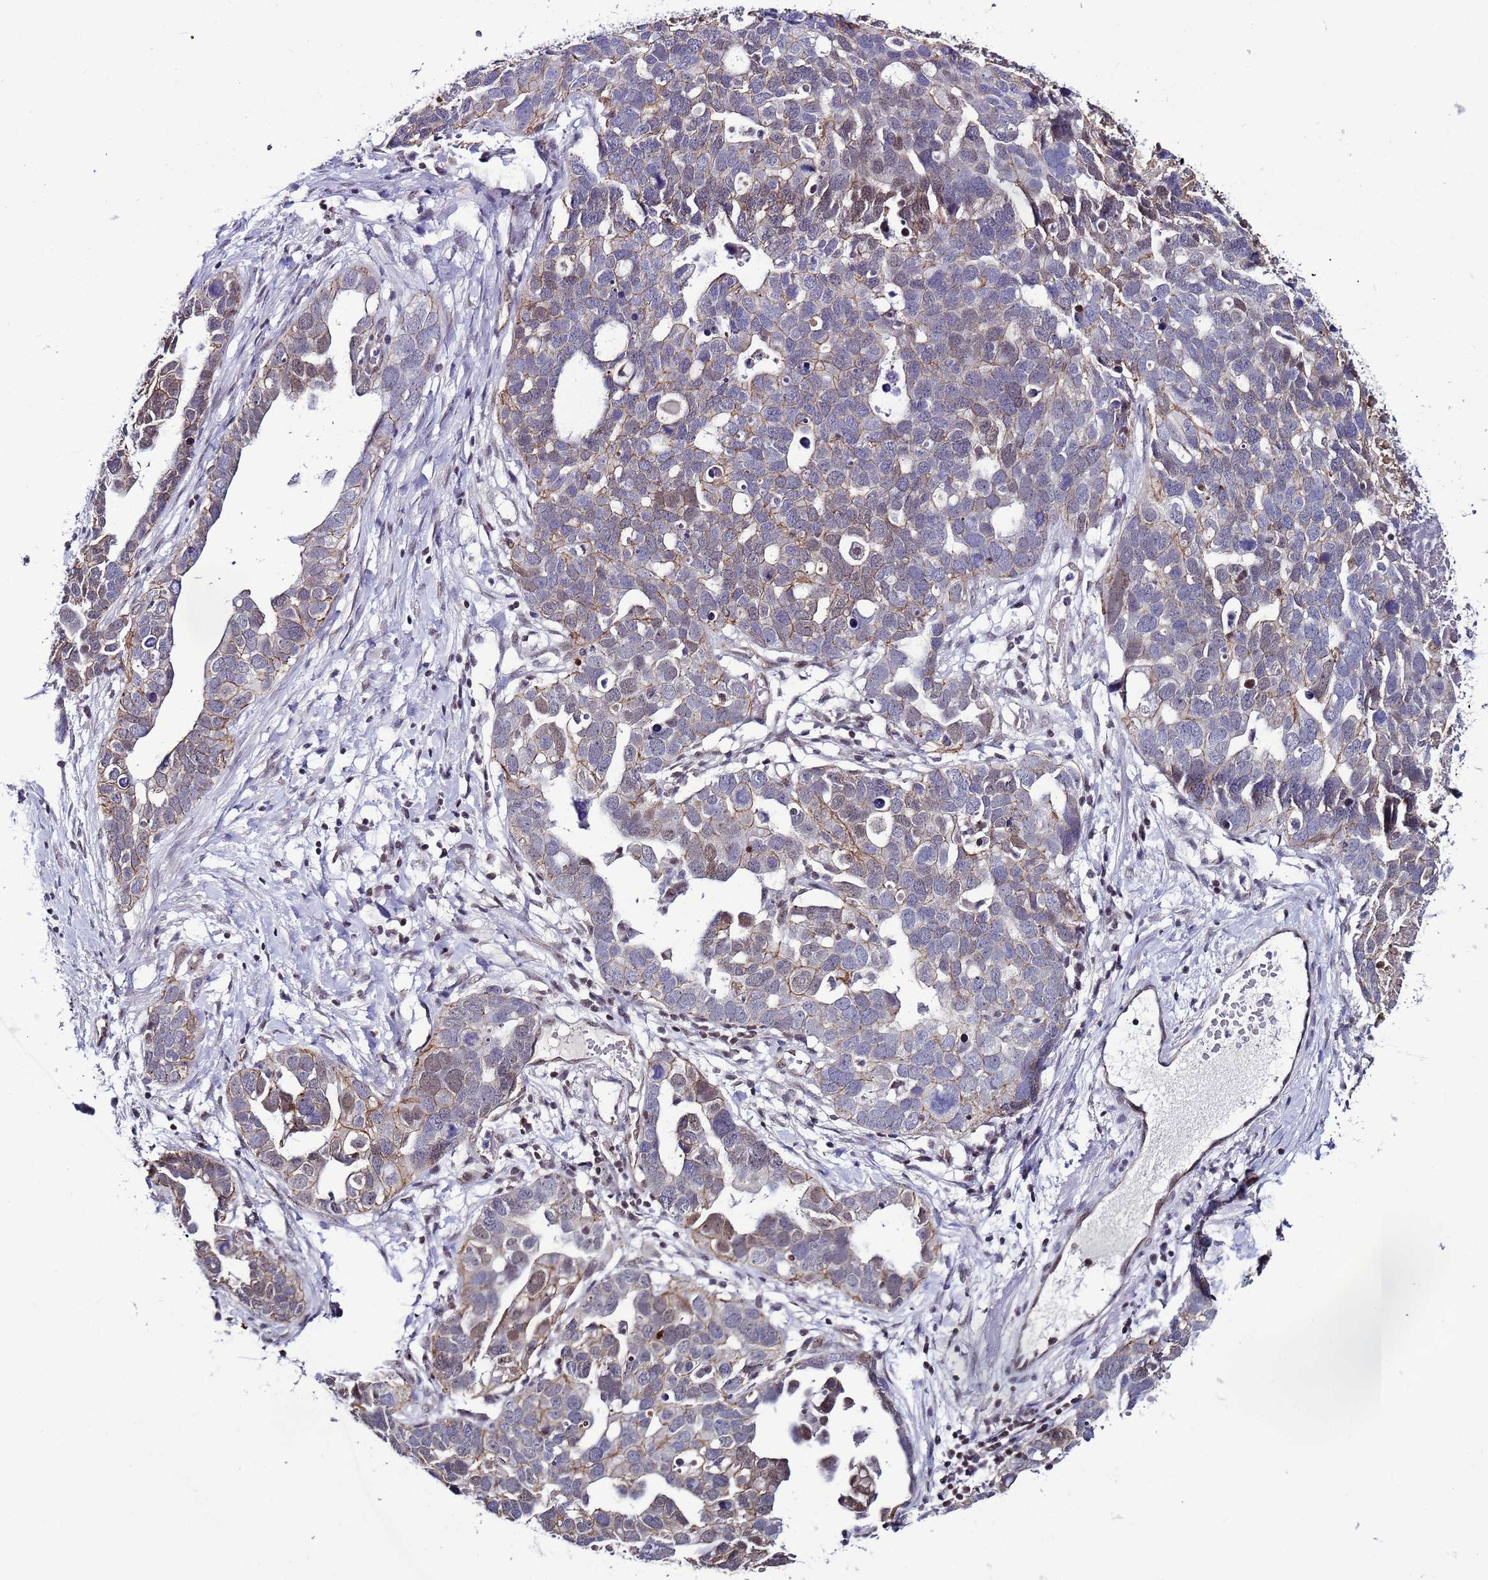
{"staining": {"intensity": "weak", "quantity": "<25%", "location": "cytoplasmic/membranous,nuclear"}, "tissue": "ovarian cancer", "cell_type": "Tumor cells", "image_type": "cancer", "snomed": [{"axis": "morphology", "description": "Cystadenocarcinoma, serous, NOS"}, {"axis": "topography", "description": "Ovary"}], "caption": "Image shows no significant protein staining in tumor cells of ovarian serous cystadenocarcinoma.", "gene": "TENM3", "patient": {"sex": "female", "age": 54}}